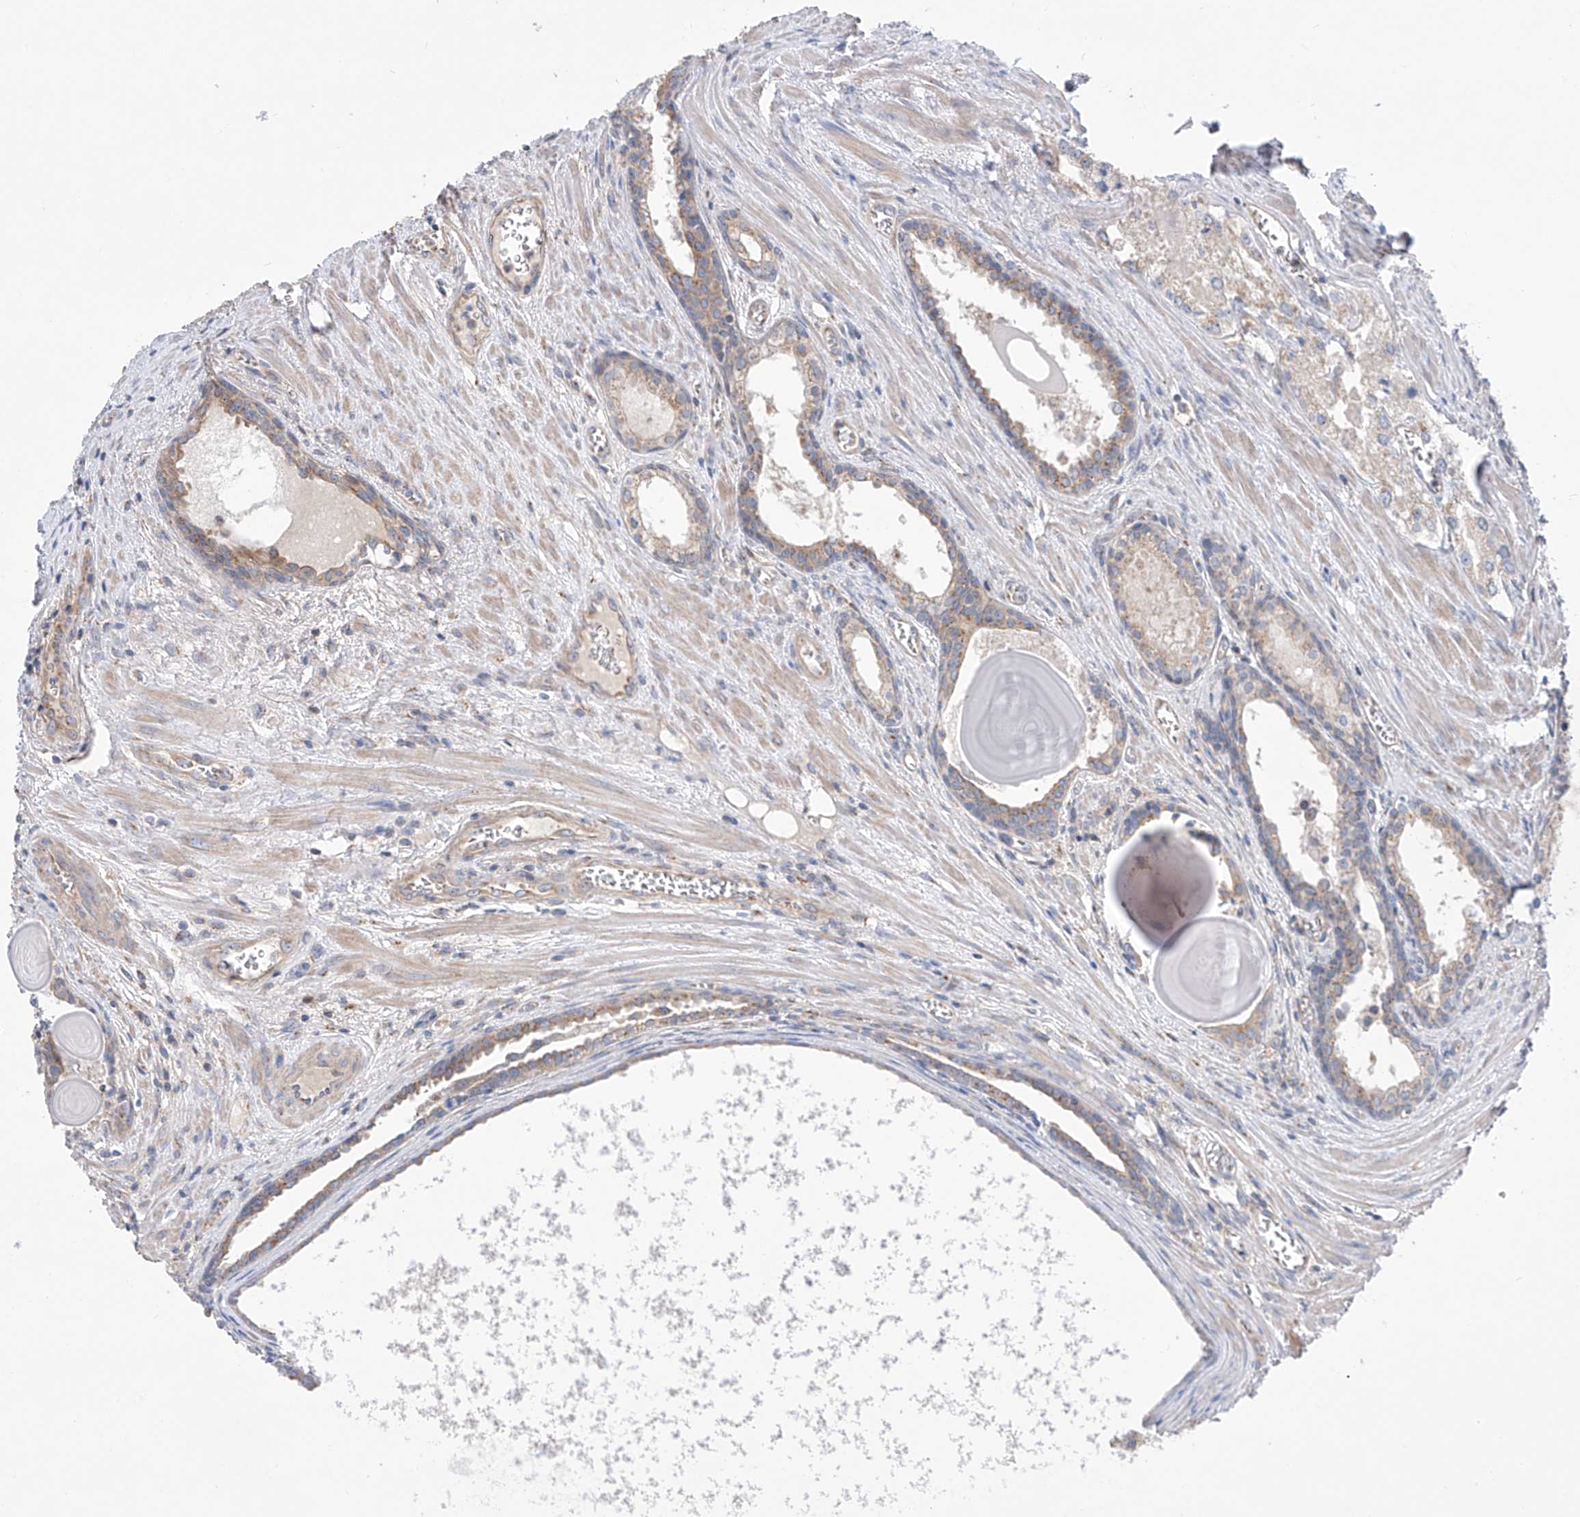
{"staining": {"intensity": "weak", "quantity": "25%-75%", "location": "cytoplasmic/membranous"}, "tissue": "prostate cancer", "cell_type": "Tumor cells", "image_type": "cancer", "snomed": [{"axis": "morphology", "description": "Adenocarcinoma, Low grade"}, {"axis": "topography", "description": "Prostate"}], "caption": "Immunohistochemical staining of human prostate cancer displays low levels of weak cytoplasmic/membranous protein staining in about 25%-75% of tumor cells. (DAB (3,3'-diaminobenzidine) = brown stain, brightfield microscopy at high magnification).", "gene": "SLC22A7", "patient": {"sex": "male", "age": 54}}